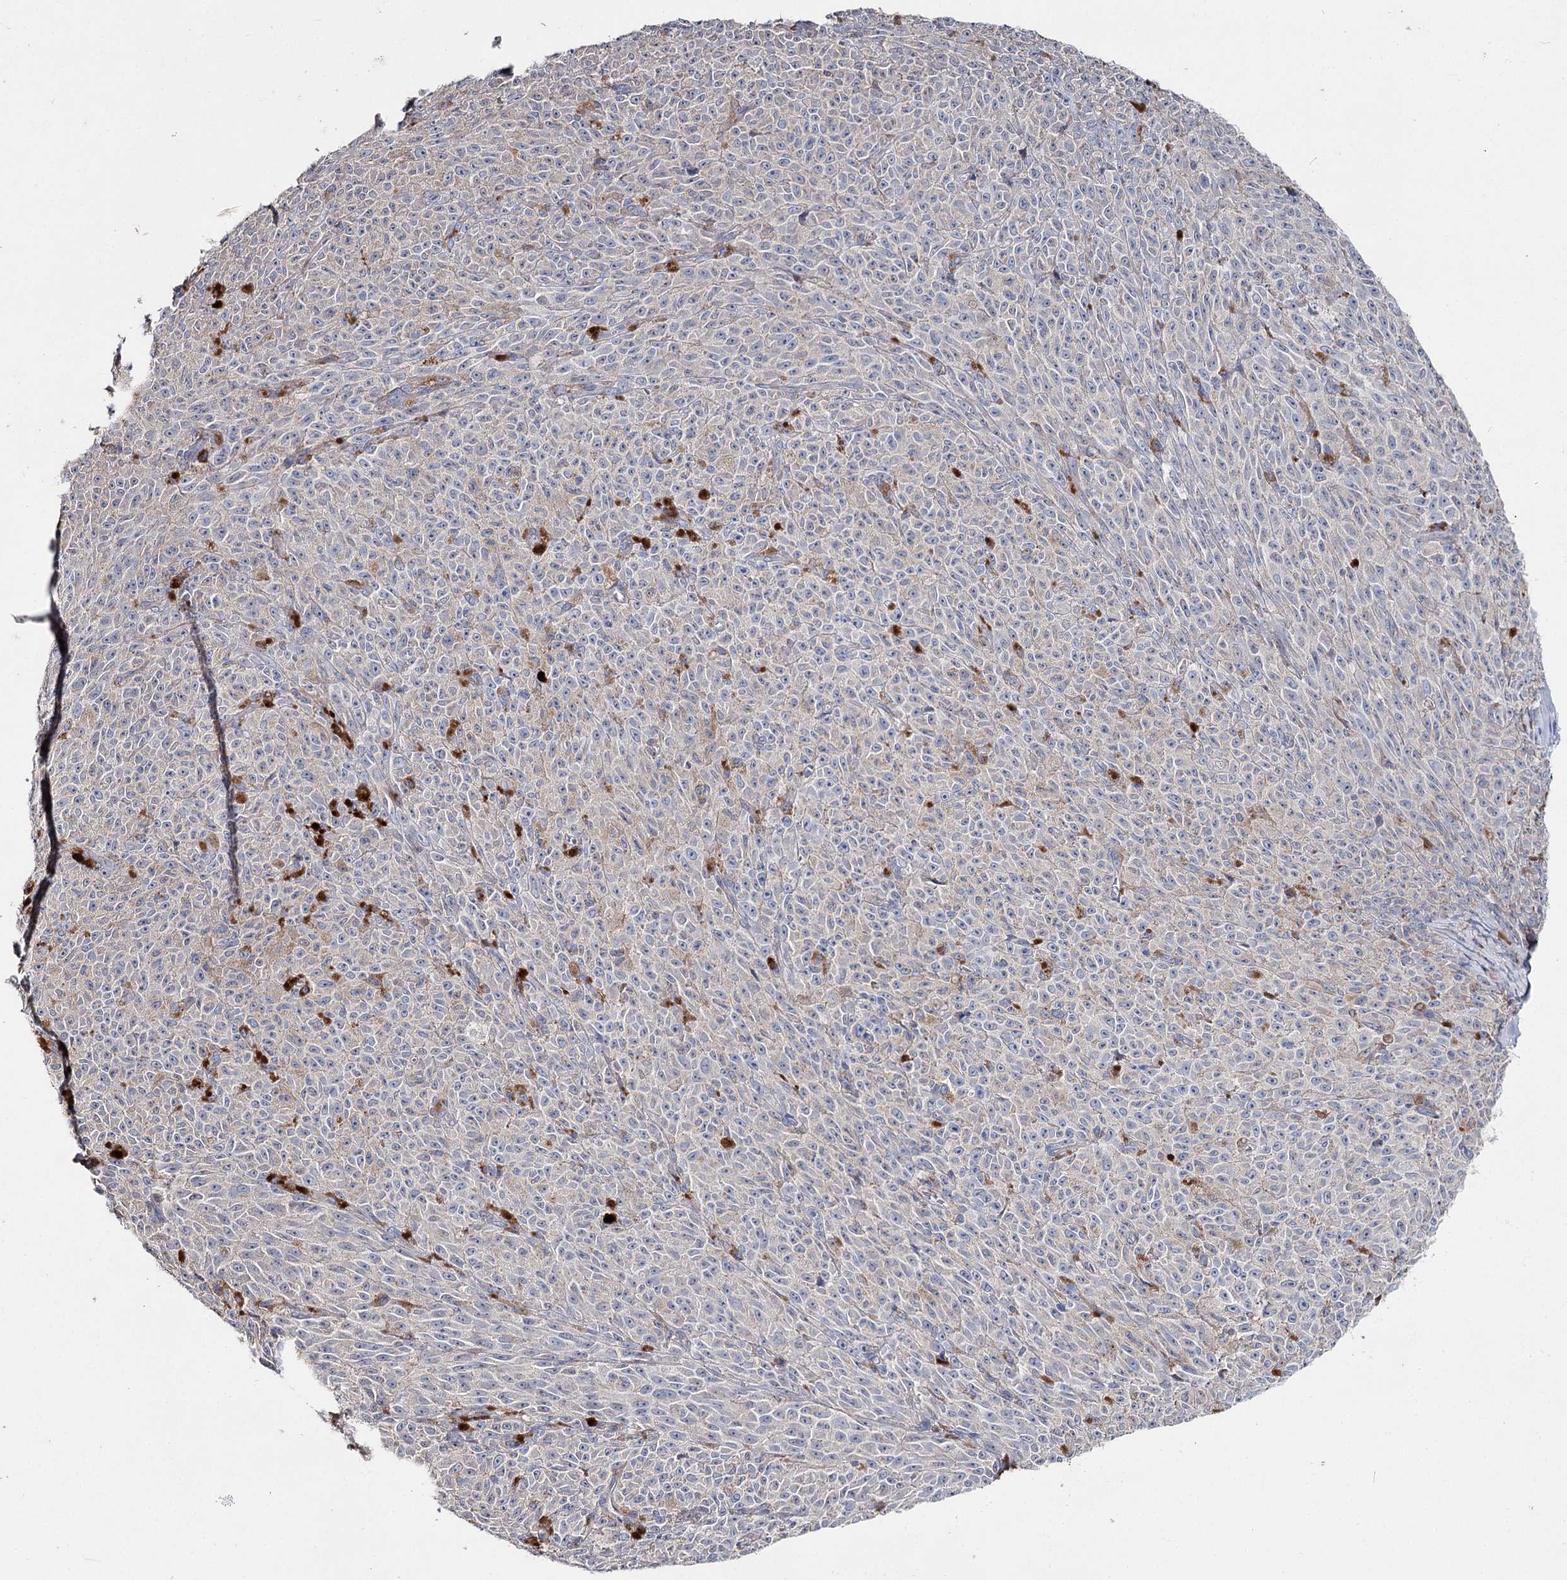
{"staining": {"intensity": "negative", "quantity": "none", "location": "none"}, "tissue": "melanoma", "cell_type": "Tumor cells", "image_type": "cancer", "snomed": [{"axis": "morphology", "description": "Malignant melanoma, NOS"}, {"axis": "topography", "description": "Skin"}], "caption": "Tumor cells show no significant positivity in malignant melanoma.", "gene": "IL1RAP", "patient": {"sex": "female", "age": 82}}